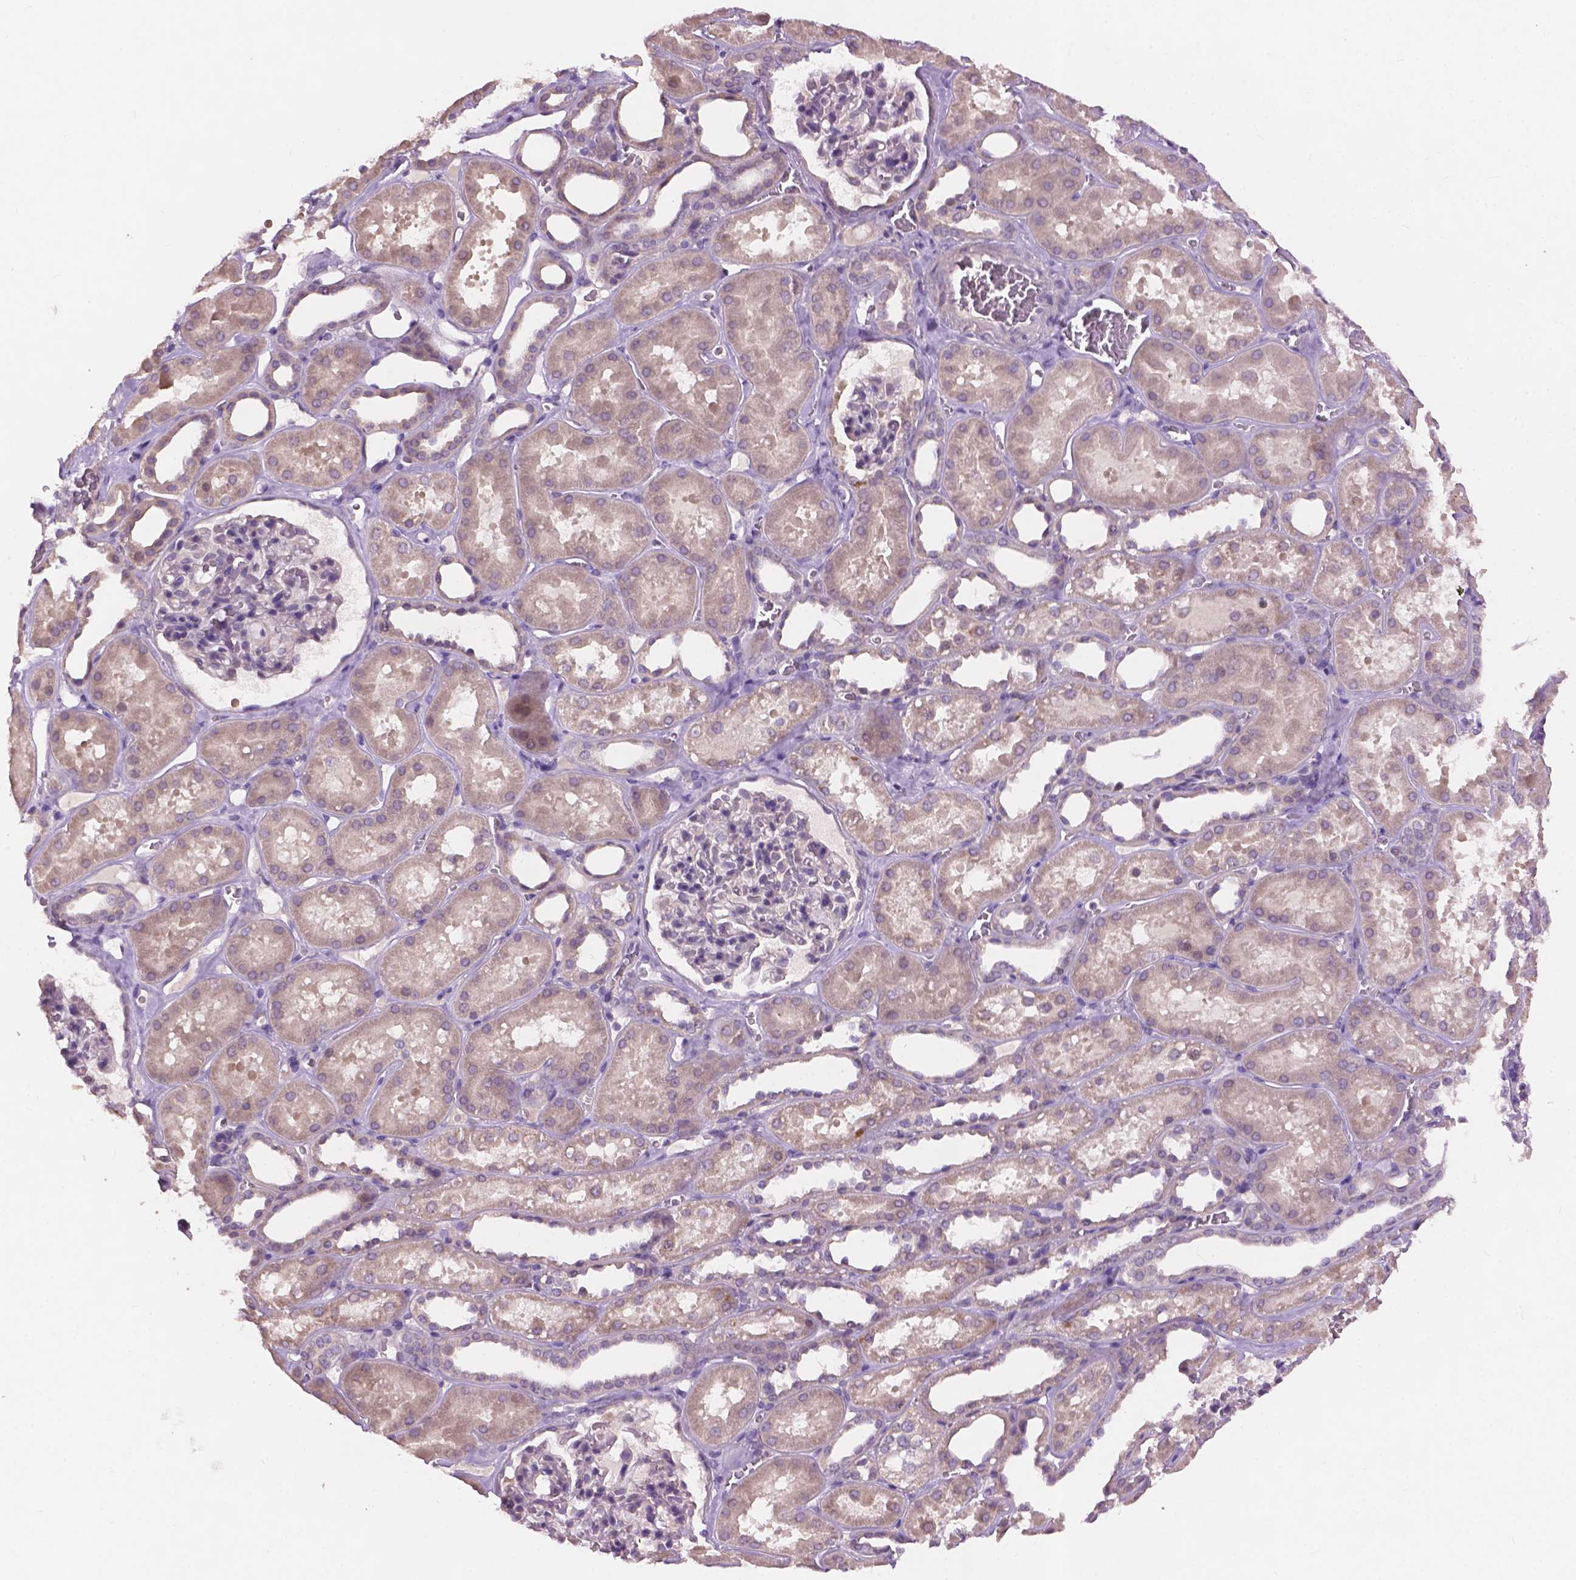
{"staining": {"intensity": "negative", "quantity": "none", "location": "none"}, "tissue": "kidney", "cell_type": "Cells in glomeruli", "image_type": "normal", "snomed": [{"axis": "morphology", "description": "Normal tissue, NOS"}, {"axis": "topography", "description": "Kidney"}], "caption": "Protein analysis of benign kidney exhibits no significant expression in cells in glomeruli.", "gene": "KRT17", "patient": {"sex": "female", "age": 41}}